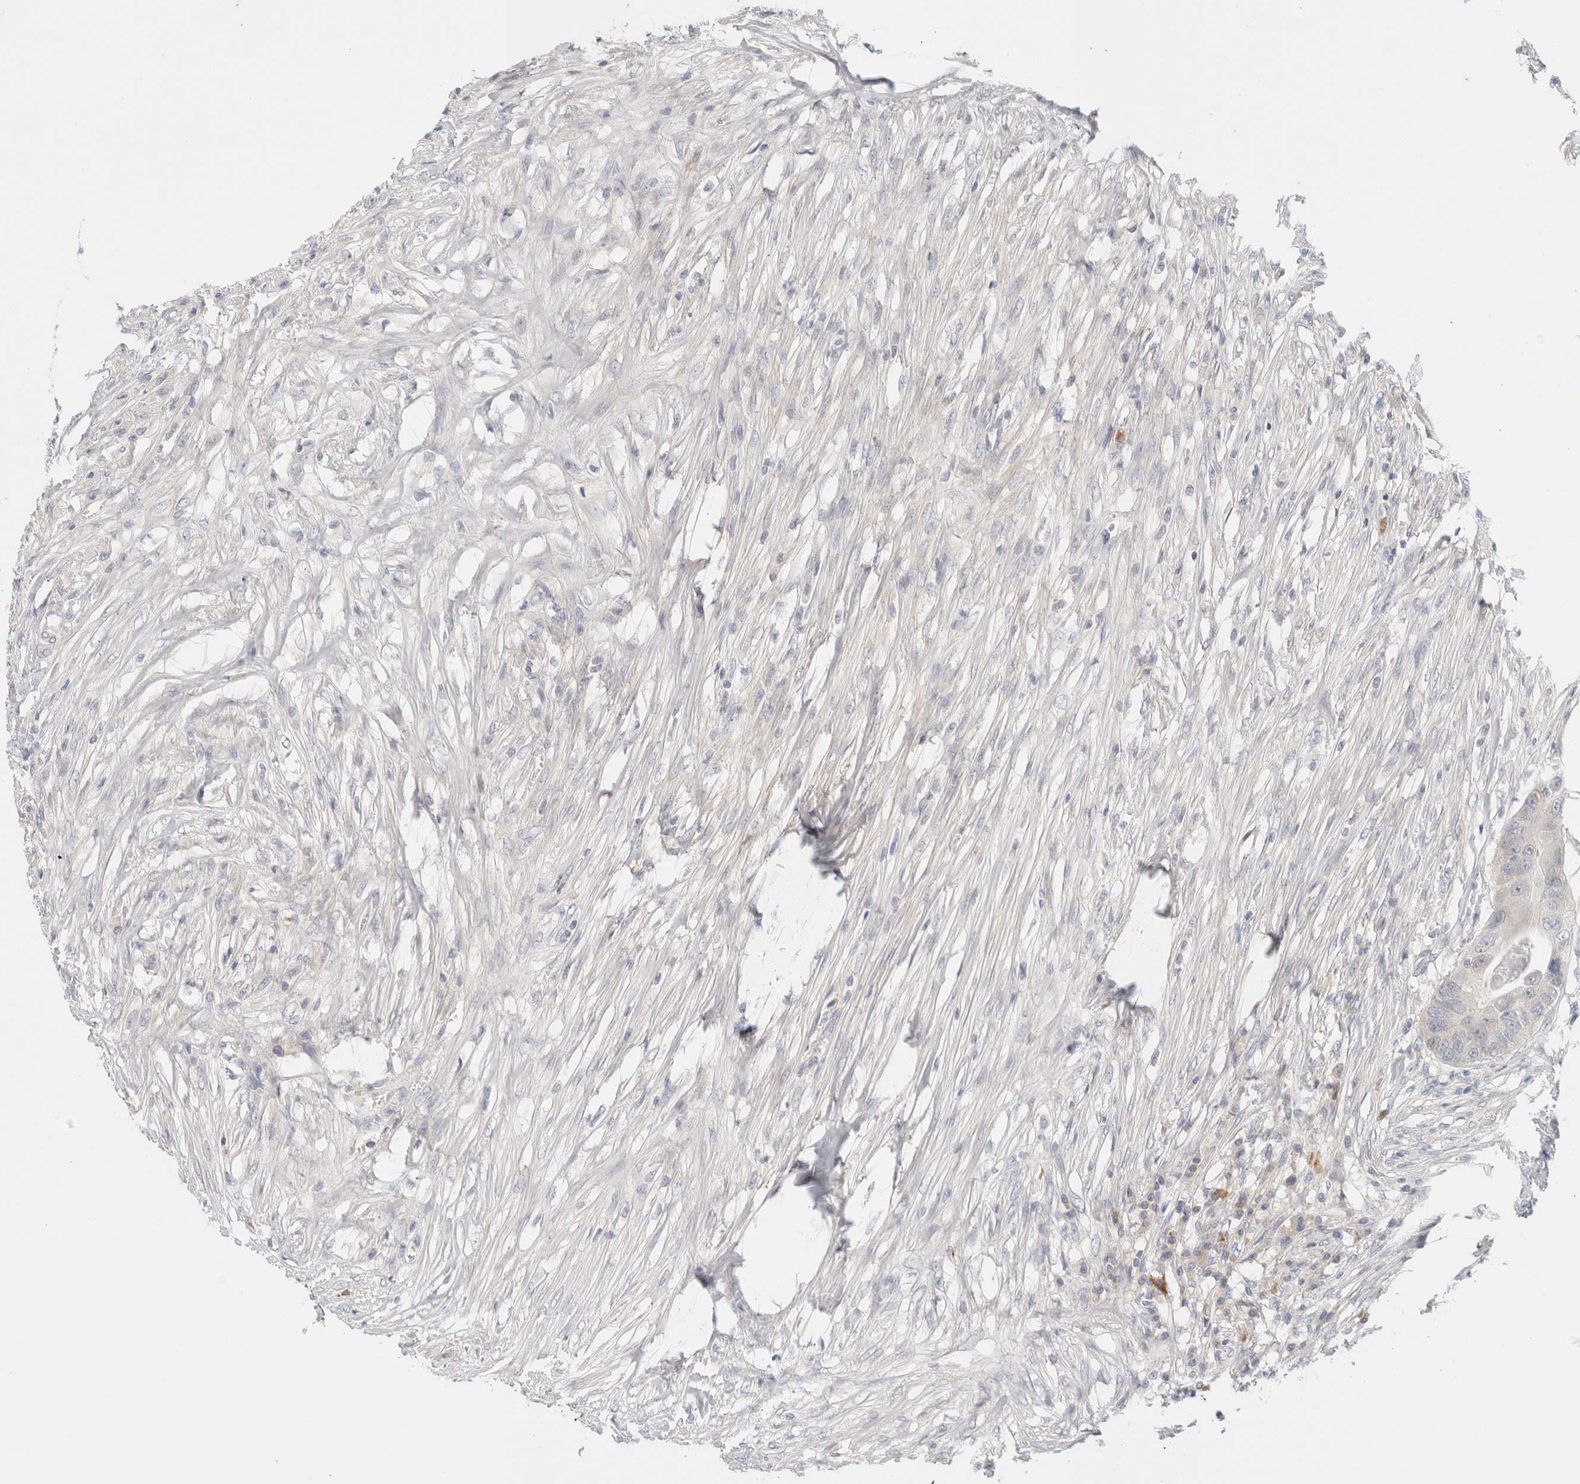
{"staining": {"intensity": "negative", "quantity": "none", "location": "none"}, "tissue": "colorectal cancer", "cell_type": "Tumor cells", "image_type": "cancer", "snomed": [{"axis": "morphology", "description": "Adenocarcinoma, NOS"}, {"axis": "topography", "description": "Colon"}], "caption": "Colorectal adenocarcinoma was stained to show a protein in brown. There is no significant positivity in tumor cells.", "gene": "SPRTN", "patient": {"sex": "male", "age": 71}}